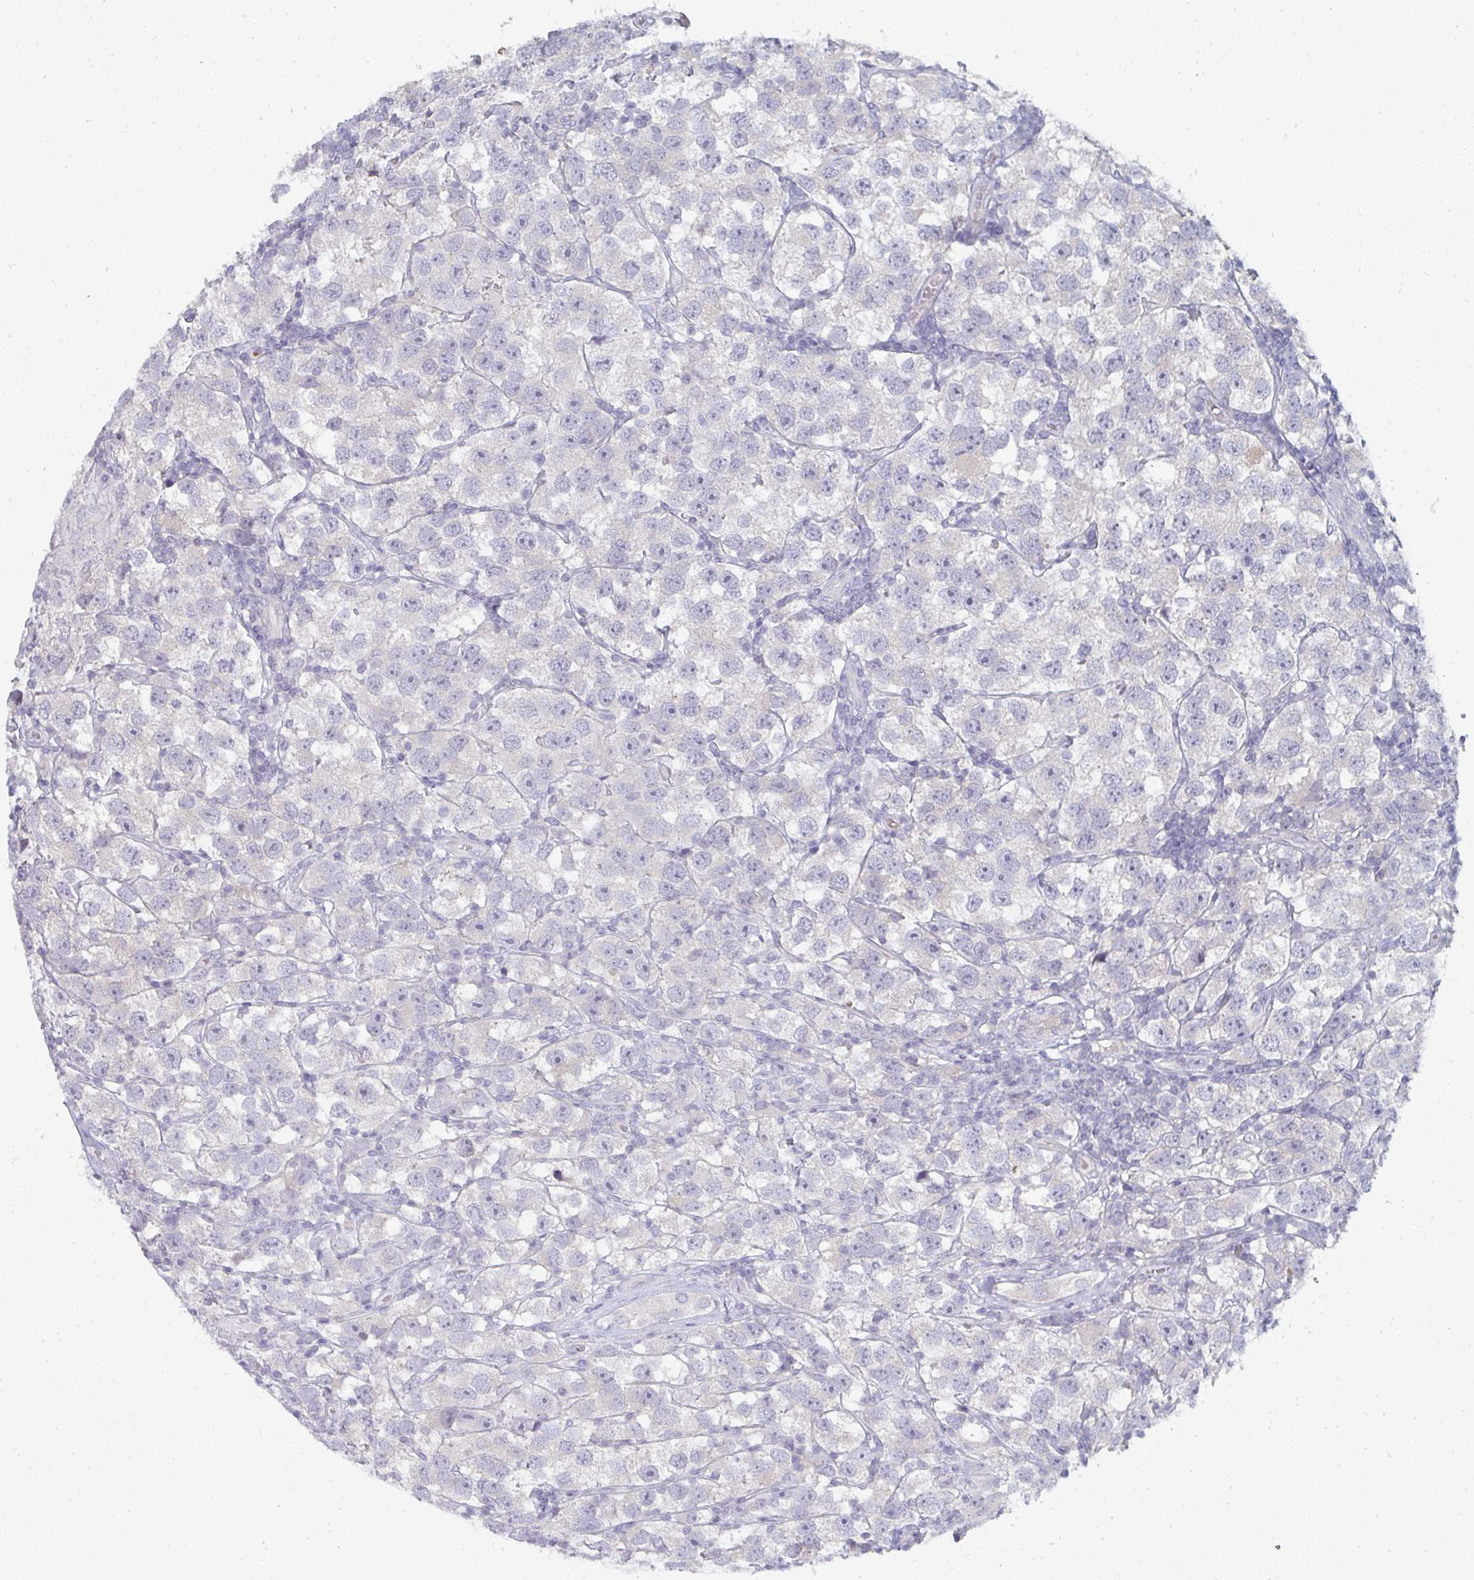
{"staining": {"intensity": "negative", "quantity": "none", "location": "none"}, "tissue": "testis cancer", "cell_type": "Tumor cells", "image_type": "cancer", "snomed": [{"axis": "morphology", "description": "Seminoma, NOS"}, {"axis": "topography", "description": "Testis"}], "caption": "This micrograph is of testis seminoma stained with IHC to label a protein in brown with the nuclei are counter-stained blue. There is no expression in tumor cells. (DAB (3,3'-diaminobenzidine) immunohistochemistry with hematoxylin counter stain).", "gene": "SHB", "patient": {"sex": "male", "age": 26}}